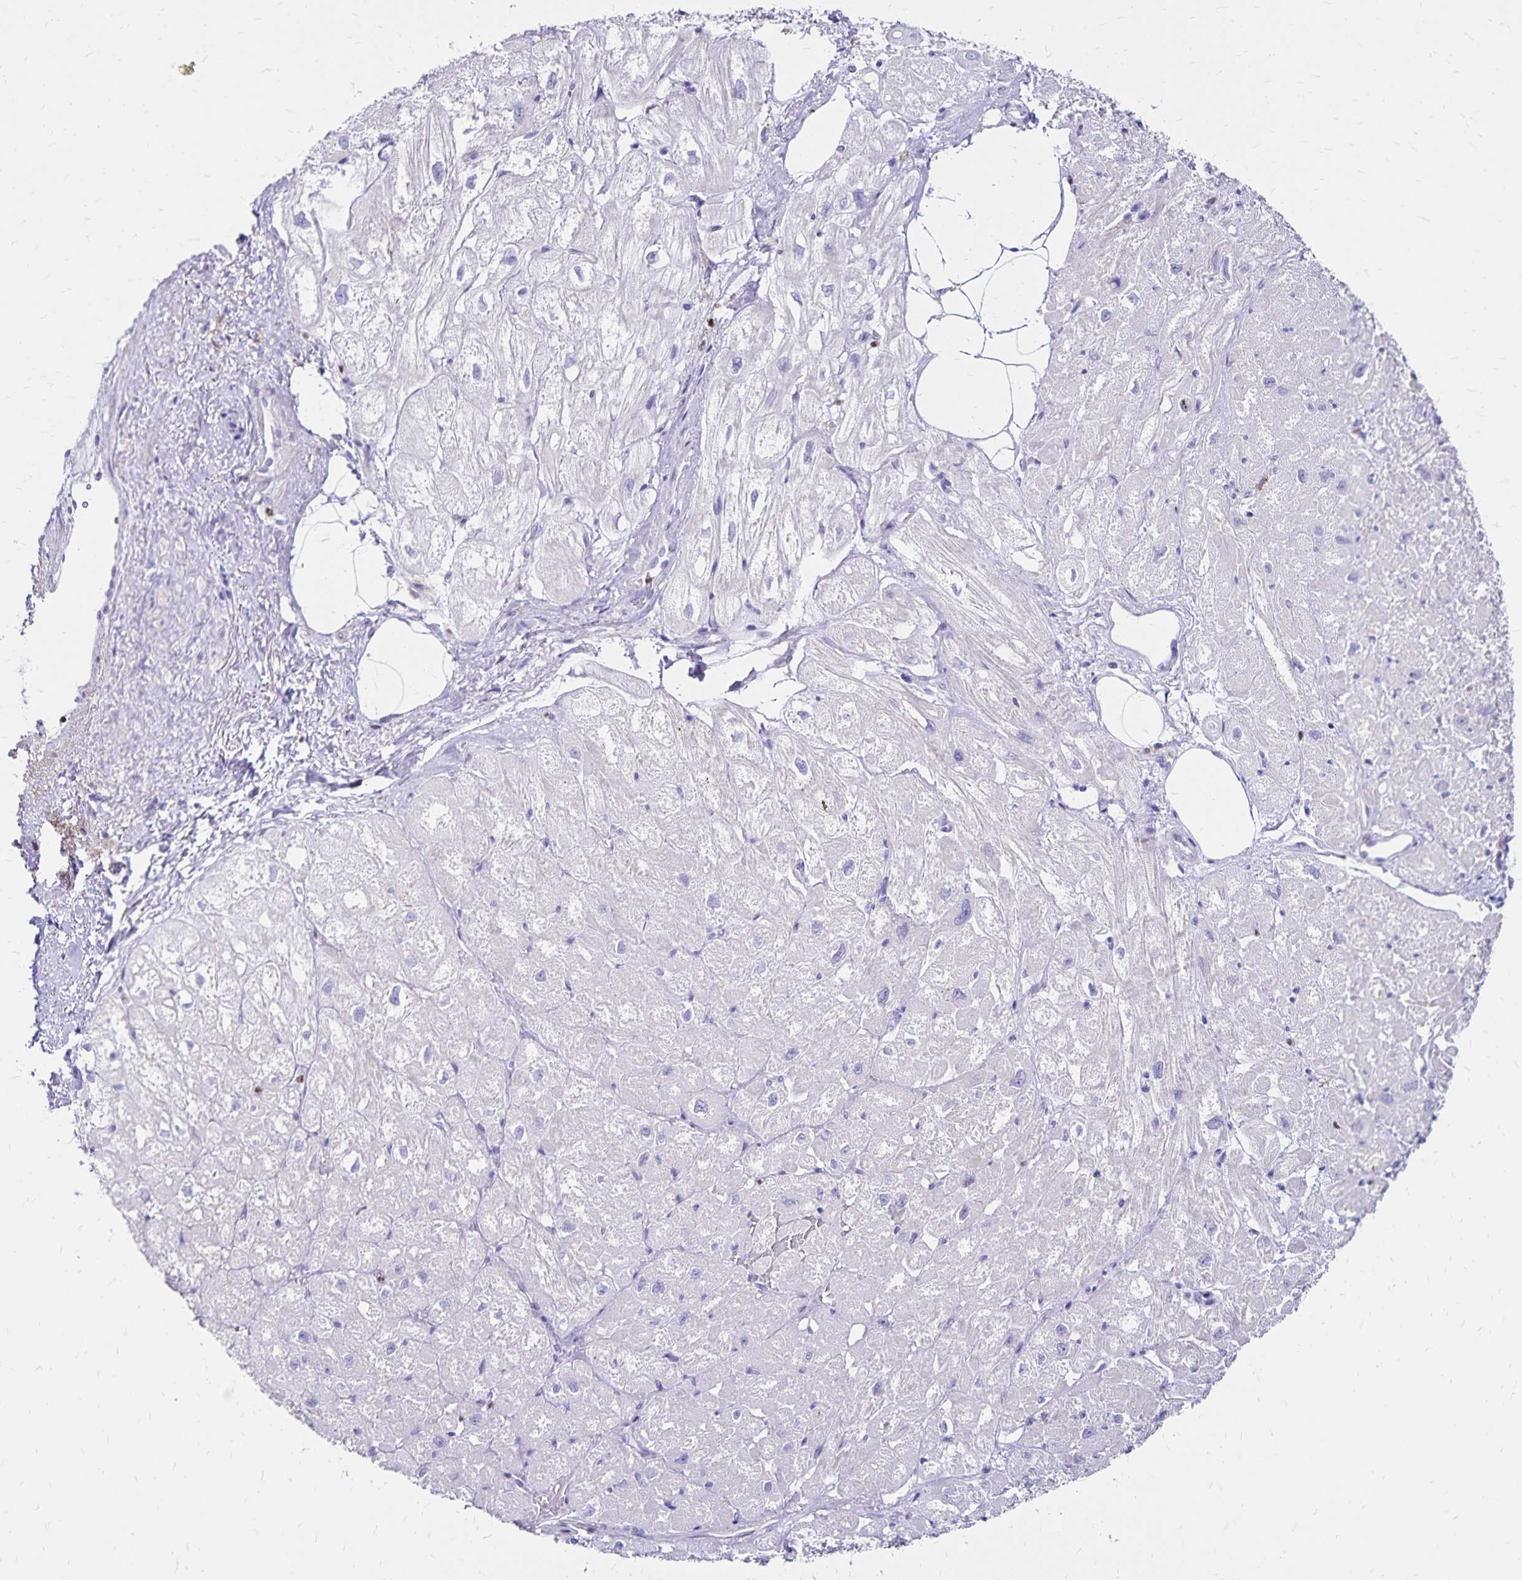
{"staining": {"intensity": "negative", "quantity": "none", "location": "none"}, "tissue": "heart muscle", "cell_type": "Cardiomyocytes", "image_type": "normal", "snomed": [{"axis": "morphology", "description": "Normal tissue, NOS"}, {"axis": "topography", "description": "Heart"}], "caption": "Cardiomyocytes show no significant staining in normal heart muscle. (DAB (3,3'-diaminobenzidine) IHC with hematoxylin counter stain).", "gene": "IKZF1", "patient": {"sex": "female", "age": 62}}